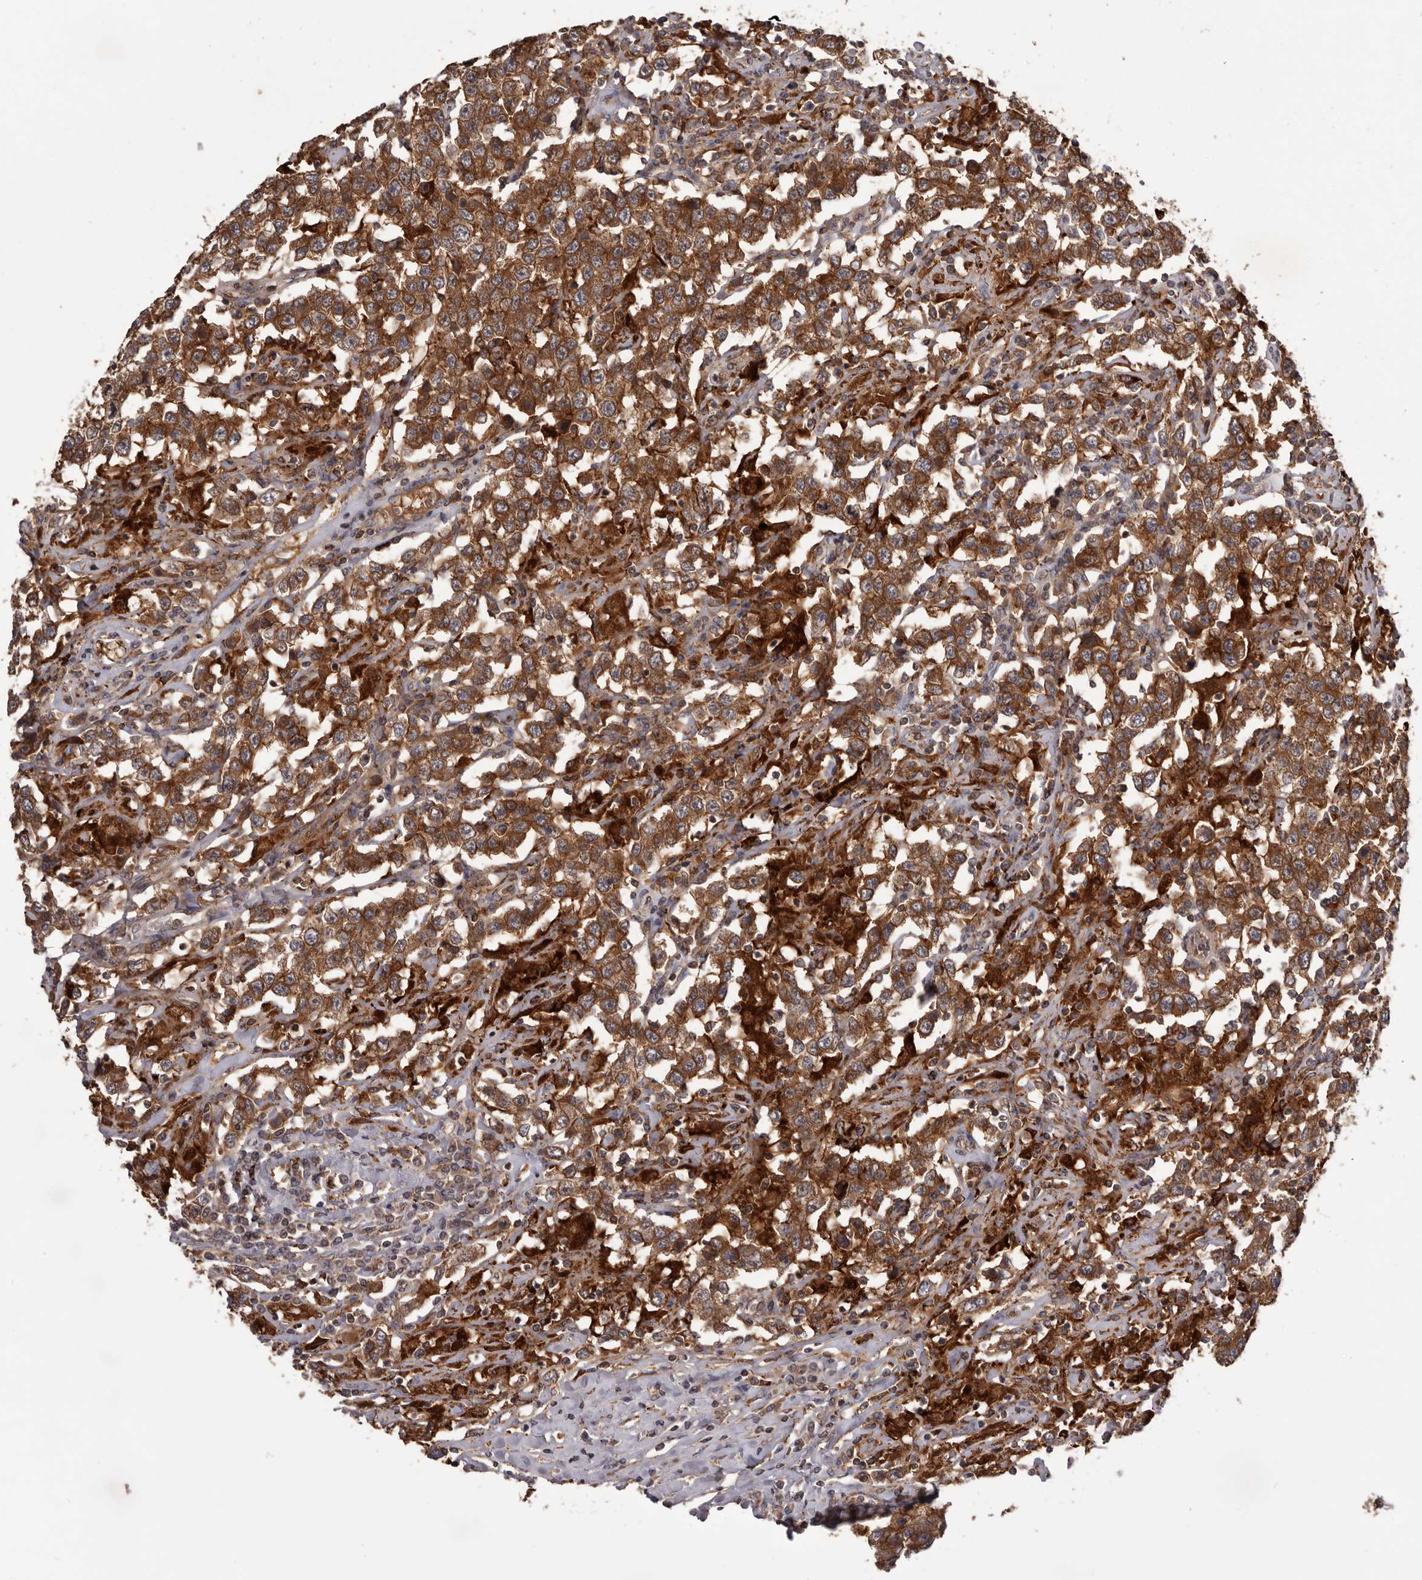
{"staining": {"intensity": "strong", "quantity": ">75%", "location": "cytoplasmic/membranous"}, "tissue": "testis cancer", "cell_type": "Tumor cells", "image_type": "cancer", "snomed": [{"axis": "morphology", "description": "Seminoma, NOS"}, {"axis": "topography", "description": "Testis"}], "caption": "This is a micrograph of IHC staining of testis cancer, which shows strong expression in the cytoplasmic/membranous of tumor cells.", "gene": "GLIPR2", "patient": {"sex": "male", "age": 41}}